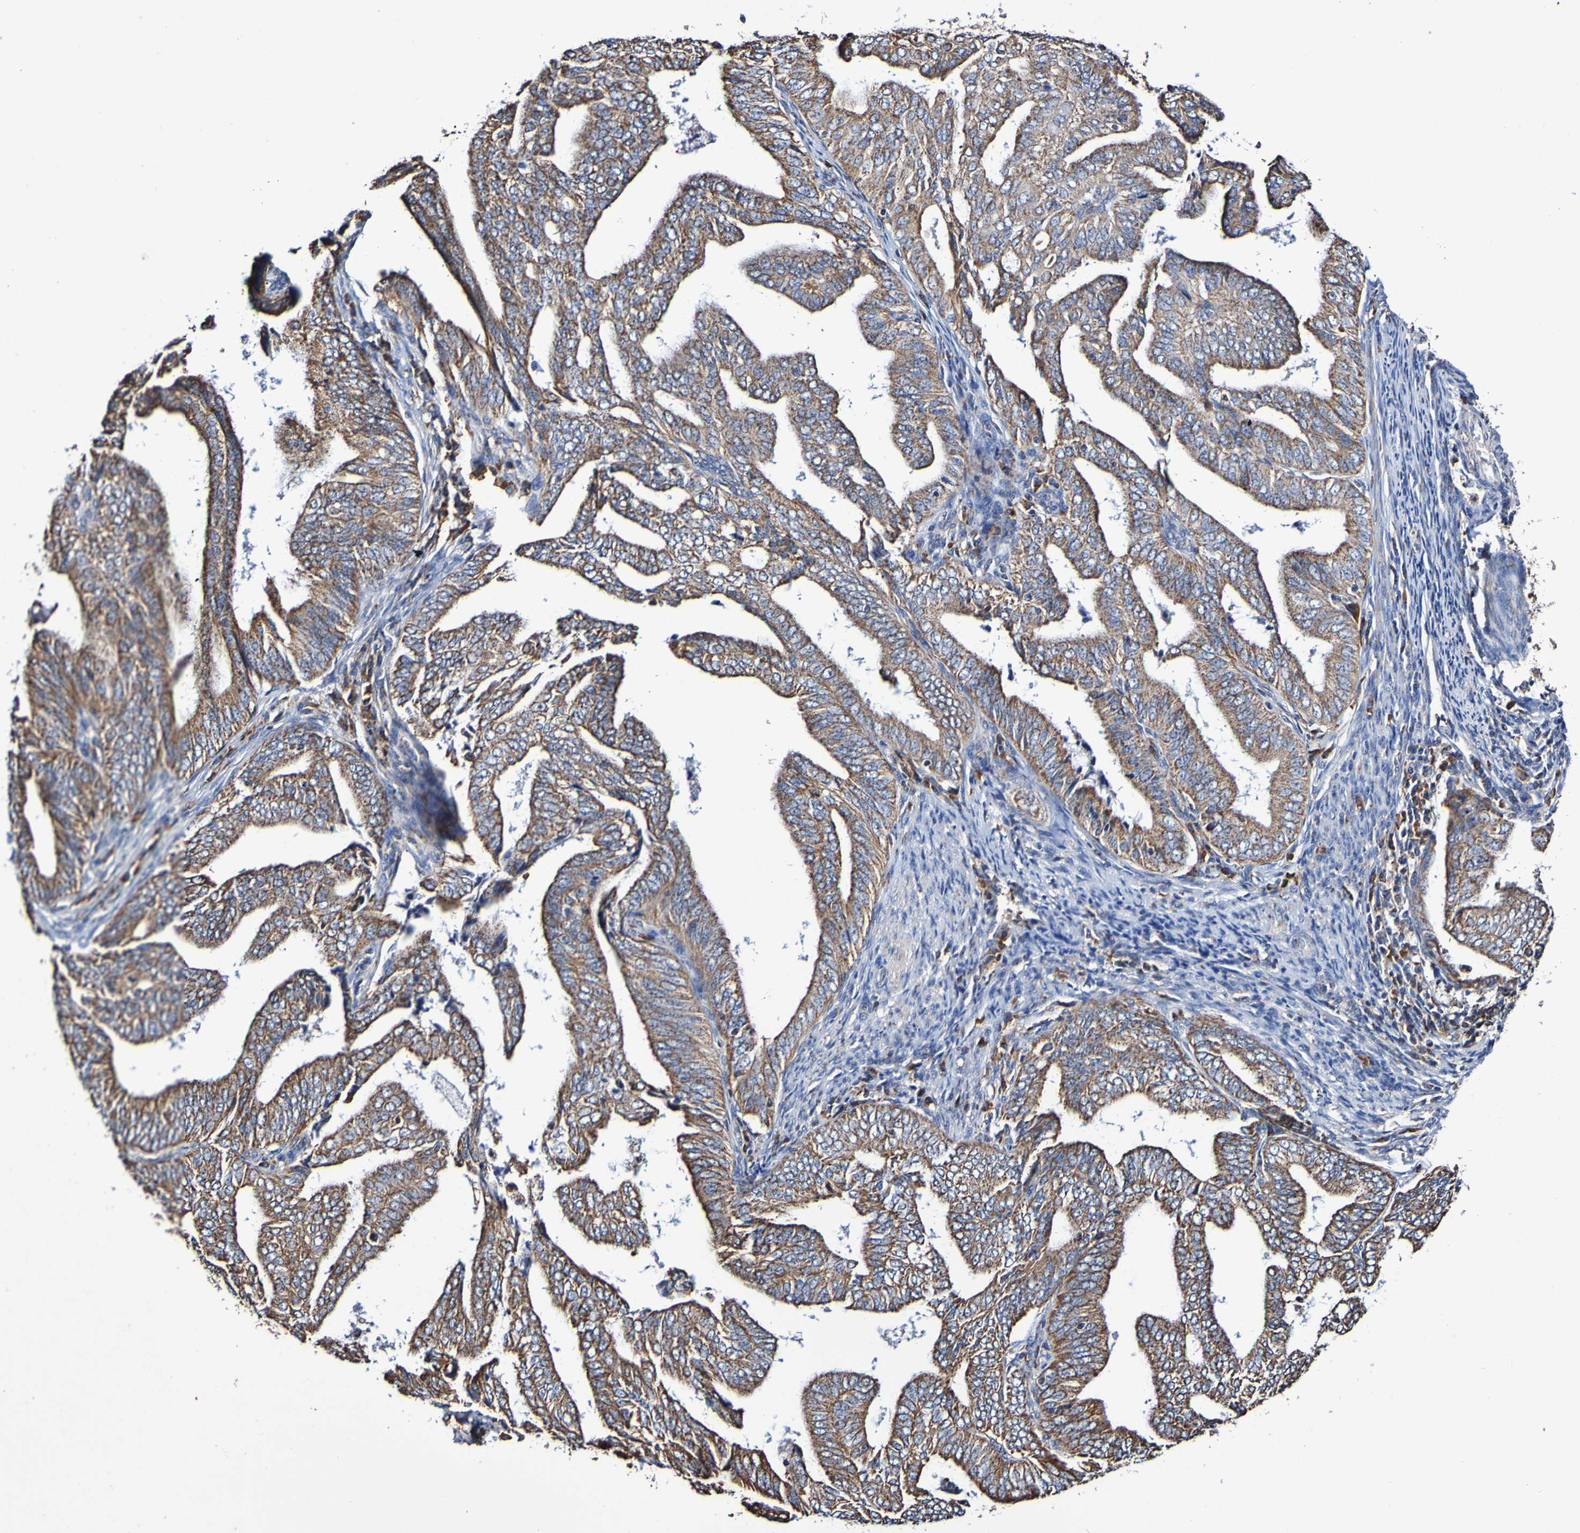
{"staining": {"intensity": "moderate", "quantity": ">75%", "location": "cytoplasmic/membranous"}, "tissue": "endometrial cancer", "cell_type": "Tumor cells", "image_type": "cancer", "snomed": [{"axis": "morphology", "description": "Adenocarcinoma, NOS"}, {"axis": "topography", "description": "Endometrium"}], "caption": "Protein analysis of endometrial cancer tissue reveals moderate cytoplasmic/membranous expression in about >75% of tumor cells.", "gene": "IL18R1", "patient": {"sex": "female", "age": 58}}